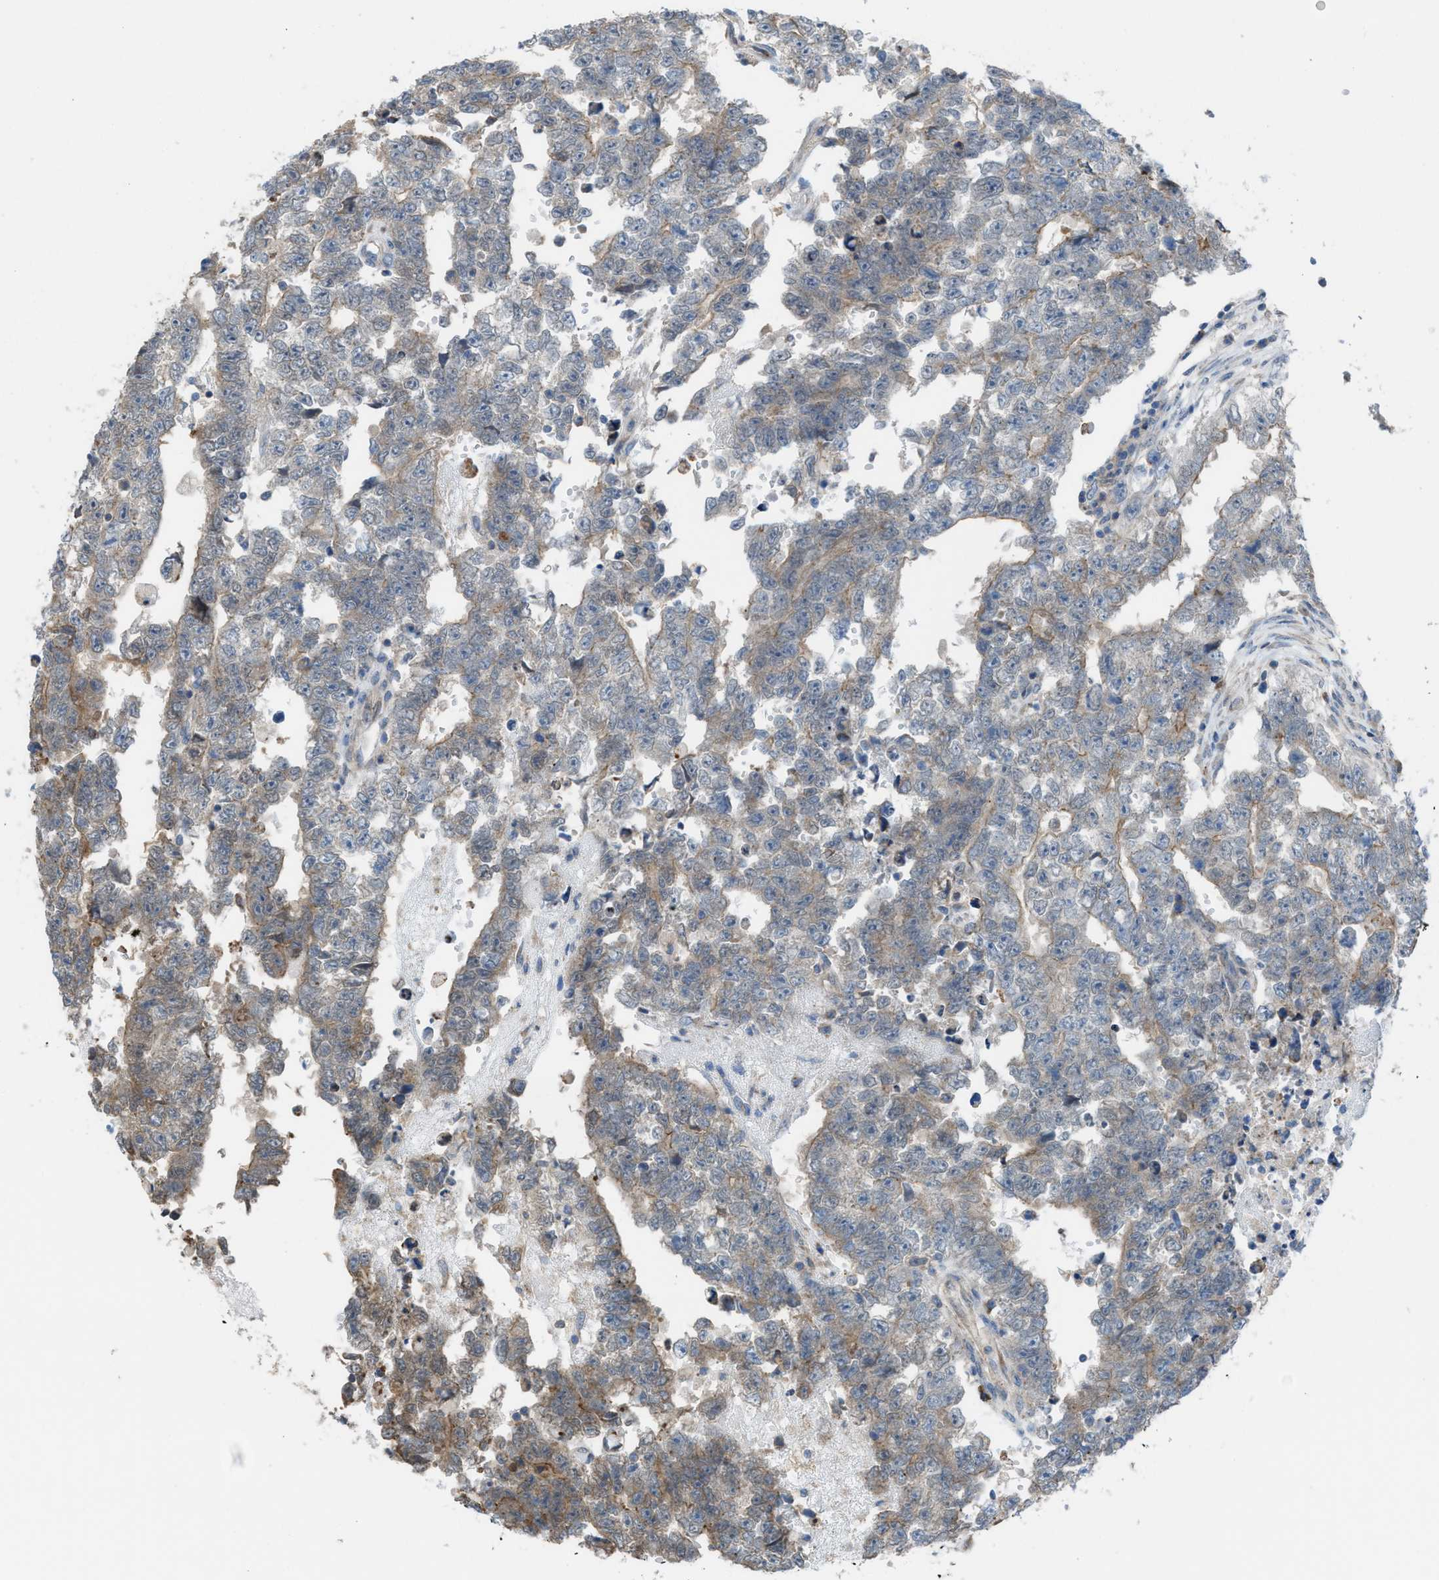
{"staining": {"intensity": "weak", "quantity": "25%-75%", "location": "cytoplasmic/membranous"}, "tissue": "testis cancer", "cell_type": "Tumor cells", "image_type": "cancer", "snomed": [{"axis": "morphology", "description": "Carcinoma, Embryonal, NOS"}, {"axis": "topography", "description": "Testis"}], "caption": "Weak cytoplasmic/membranous expression for a protein is seen in approximately 25%-75% of tumor cells of testis cancer using IHC.", "gene": "PLAA", "patient": {"sex": "male", "age": 25}}